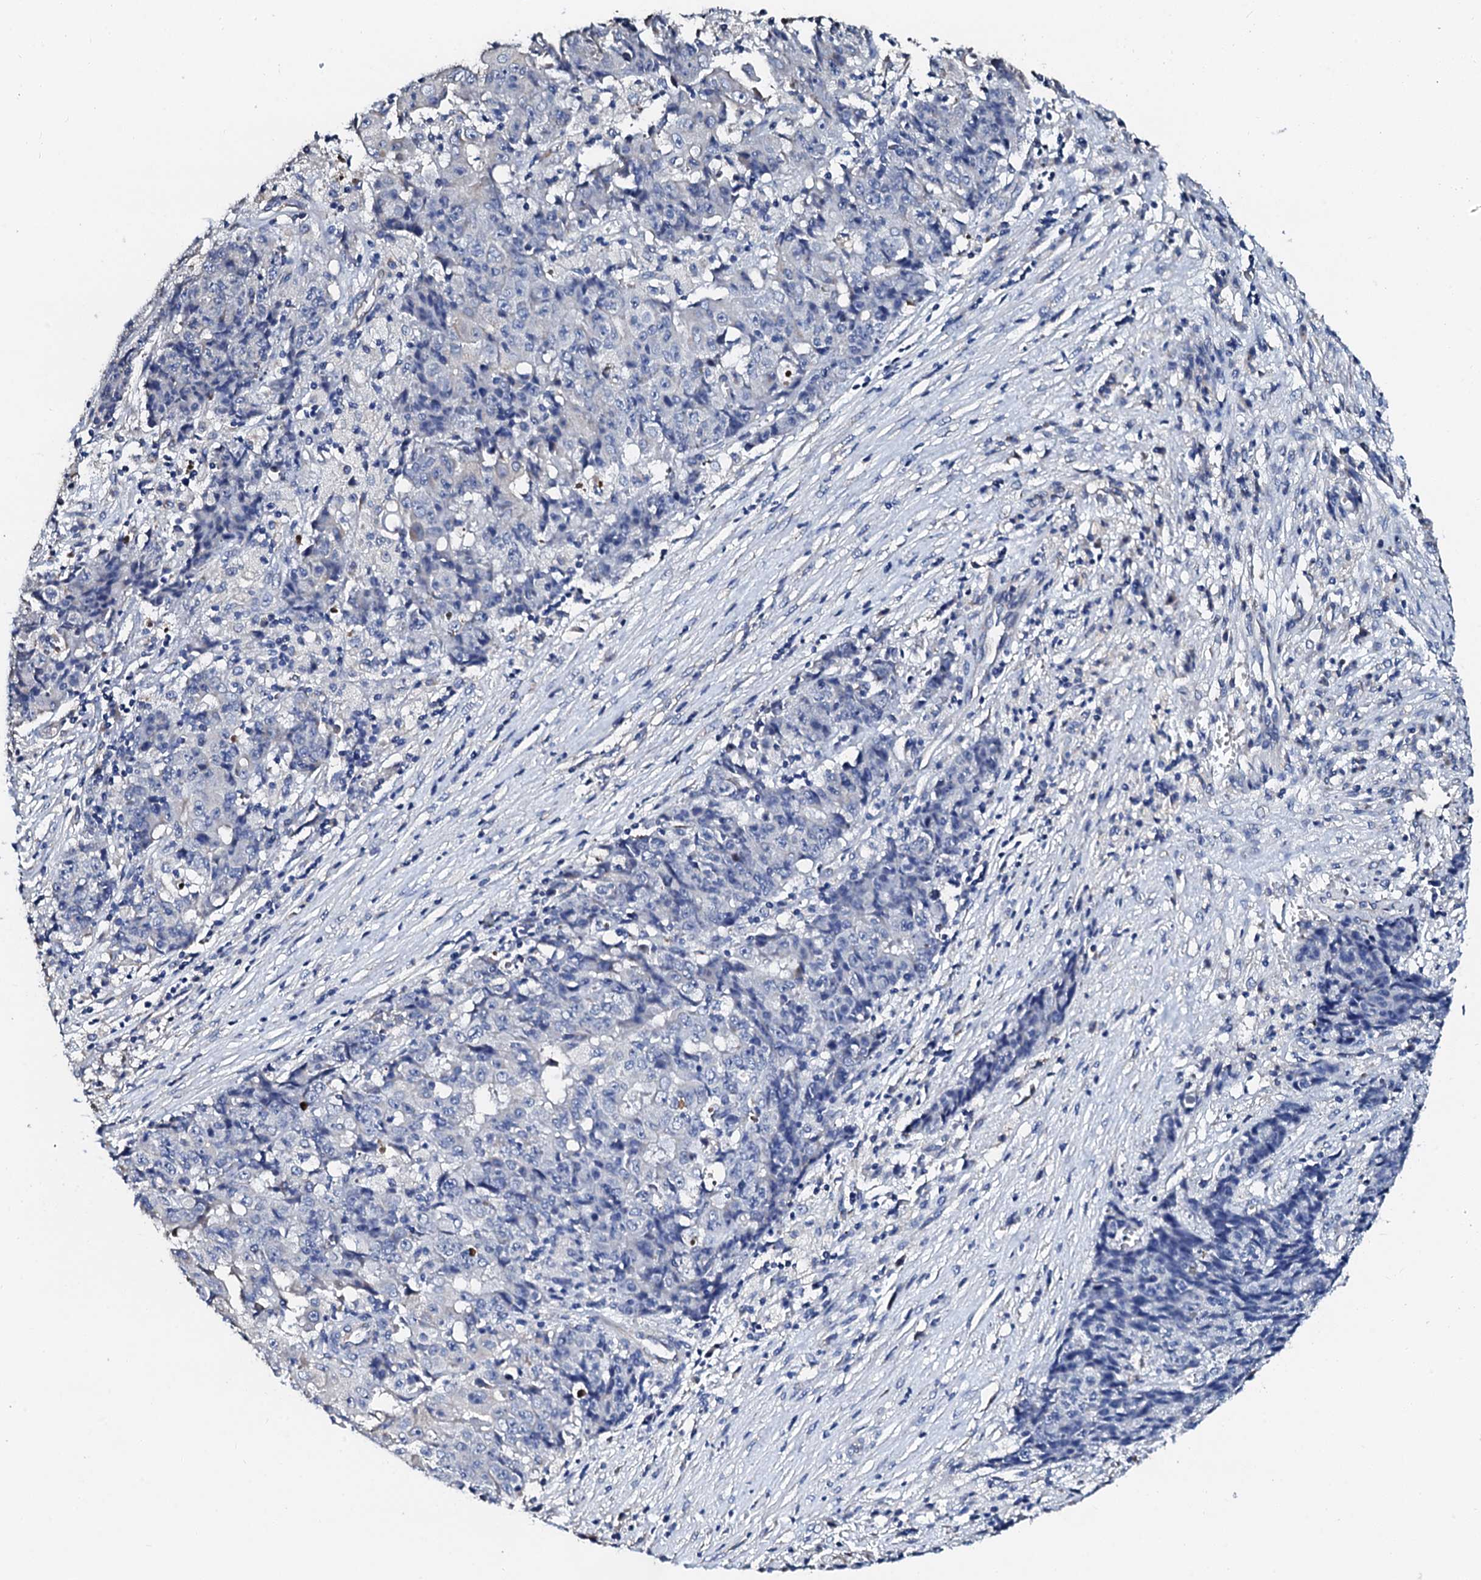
{"staining": {"intensity": "negative", "quantity": "none", "location": "none"}, "tissue": "ovarian cancer", "cell_type": "Tumor cells", "image_type": "cancer", "snomed": [{"axis": "morphology", "description": "Carcinoma, endometroid"}, {"axis": "topography", "description": "Ovary"}], "caption": "There is no significant staining in tumor cells of ovarian cancer.", "gene": "AKAP3", "patient": {"sex": "female", "age": 42}}